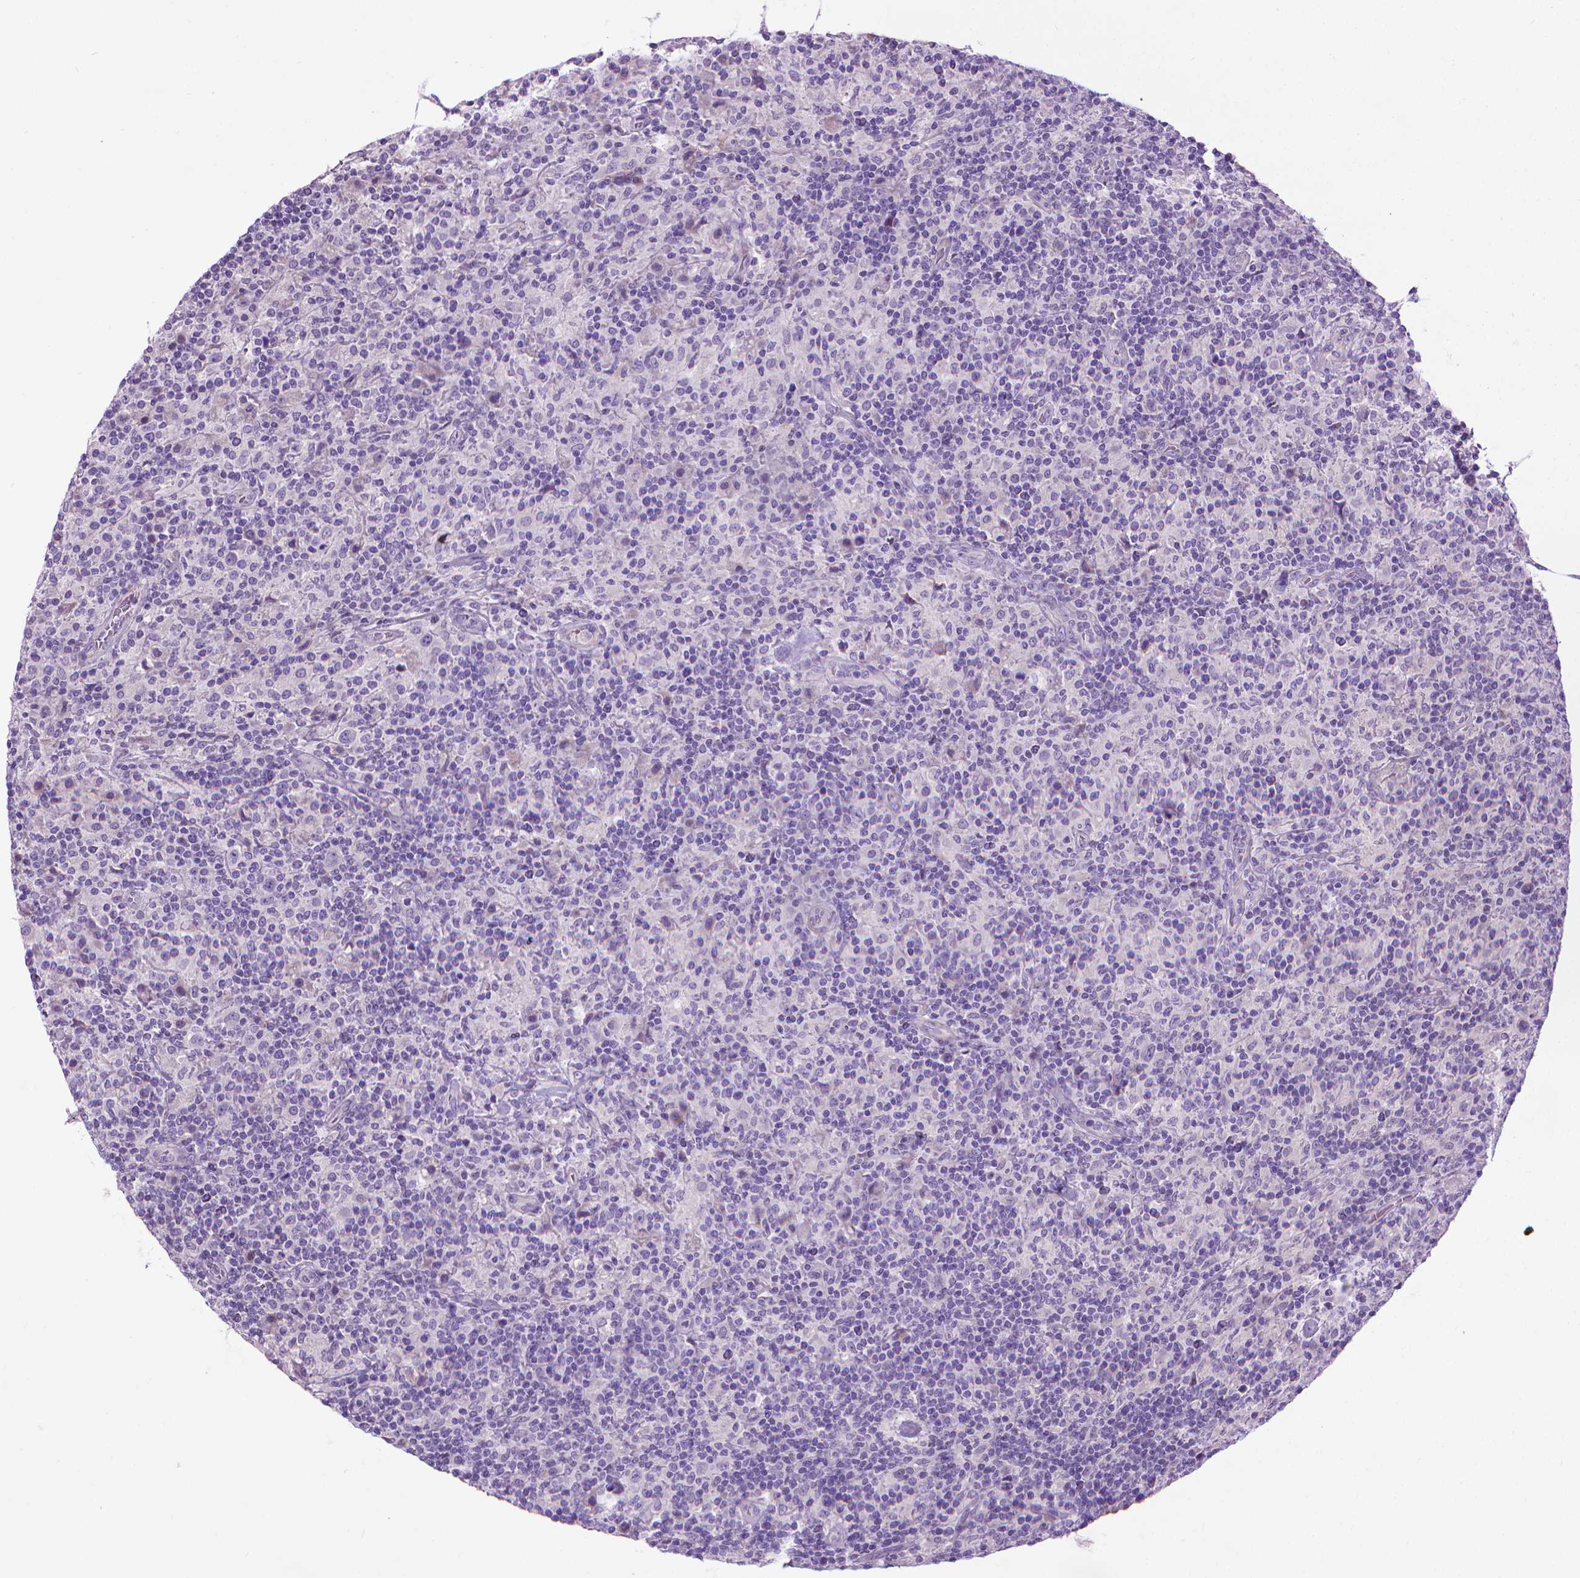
{"staining": {"intensity": "negative", "quantity": "none", "location": "none"}, "tissue": "lymphoma", "cell_type": "Tumor cells", "image_type": "cancer", "snomed": [{"axis": "morphology", "description": "Hodgkin's disease, NOS"}, {"axis": "topography", "description": "Lymph node"}], "caption": "A photomicrograph of Hodgkin's disease stained for a protein exhibits no brown staining in tumor cells.", "gene": "AQP10", "patient": {"sex": "male", "age": 70}}